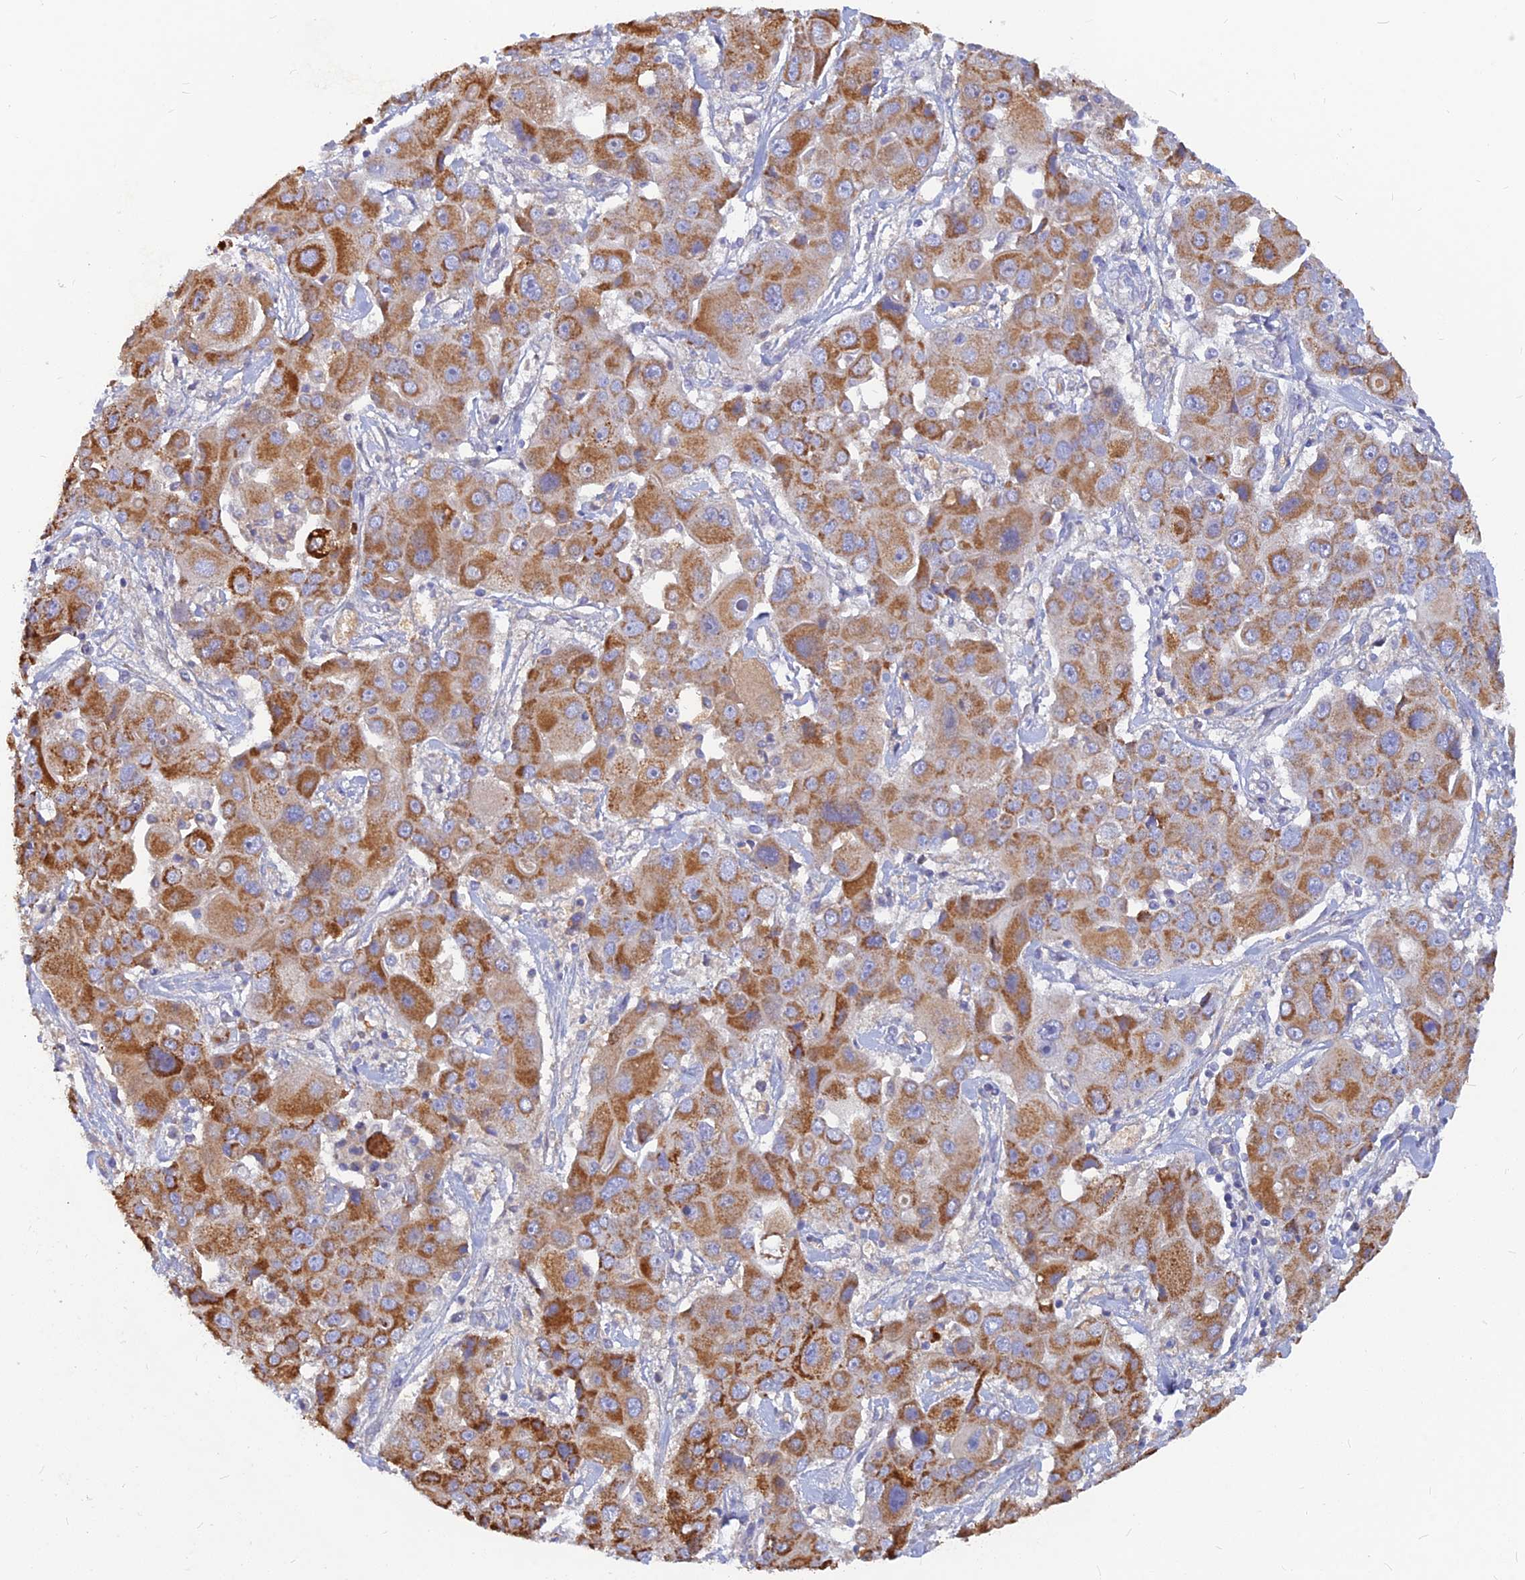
{"staining": {"intensity": "moderate", "quantity": ">75%", "location": "cytoplasmic/membranous"}, "tissue": "liver cancer", "cell_type": "Tumor cells", "image_type": "cancer", "snomed": [{"axis": "morphology", "description": "Cholangiocarcinoma"}, {"axis": "topography", "description": "Liver"}], "caption": "Moderate cytoplasmic/membranous staining is seen in about >75% of tumor cells in liver cholangiocarcinoma.", "gene": "CACNA1B", "patient": {"sex": "male", "age": 67}}